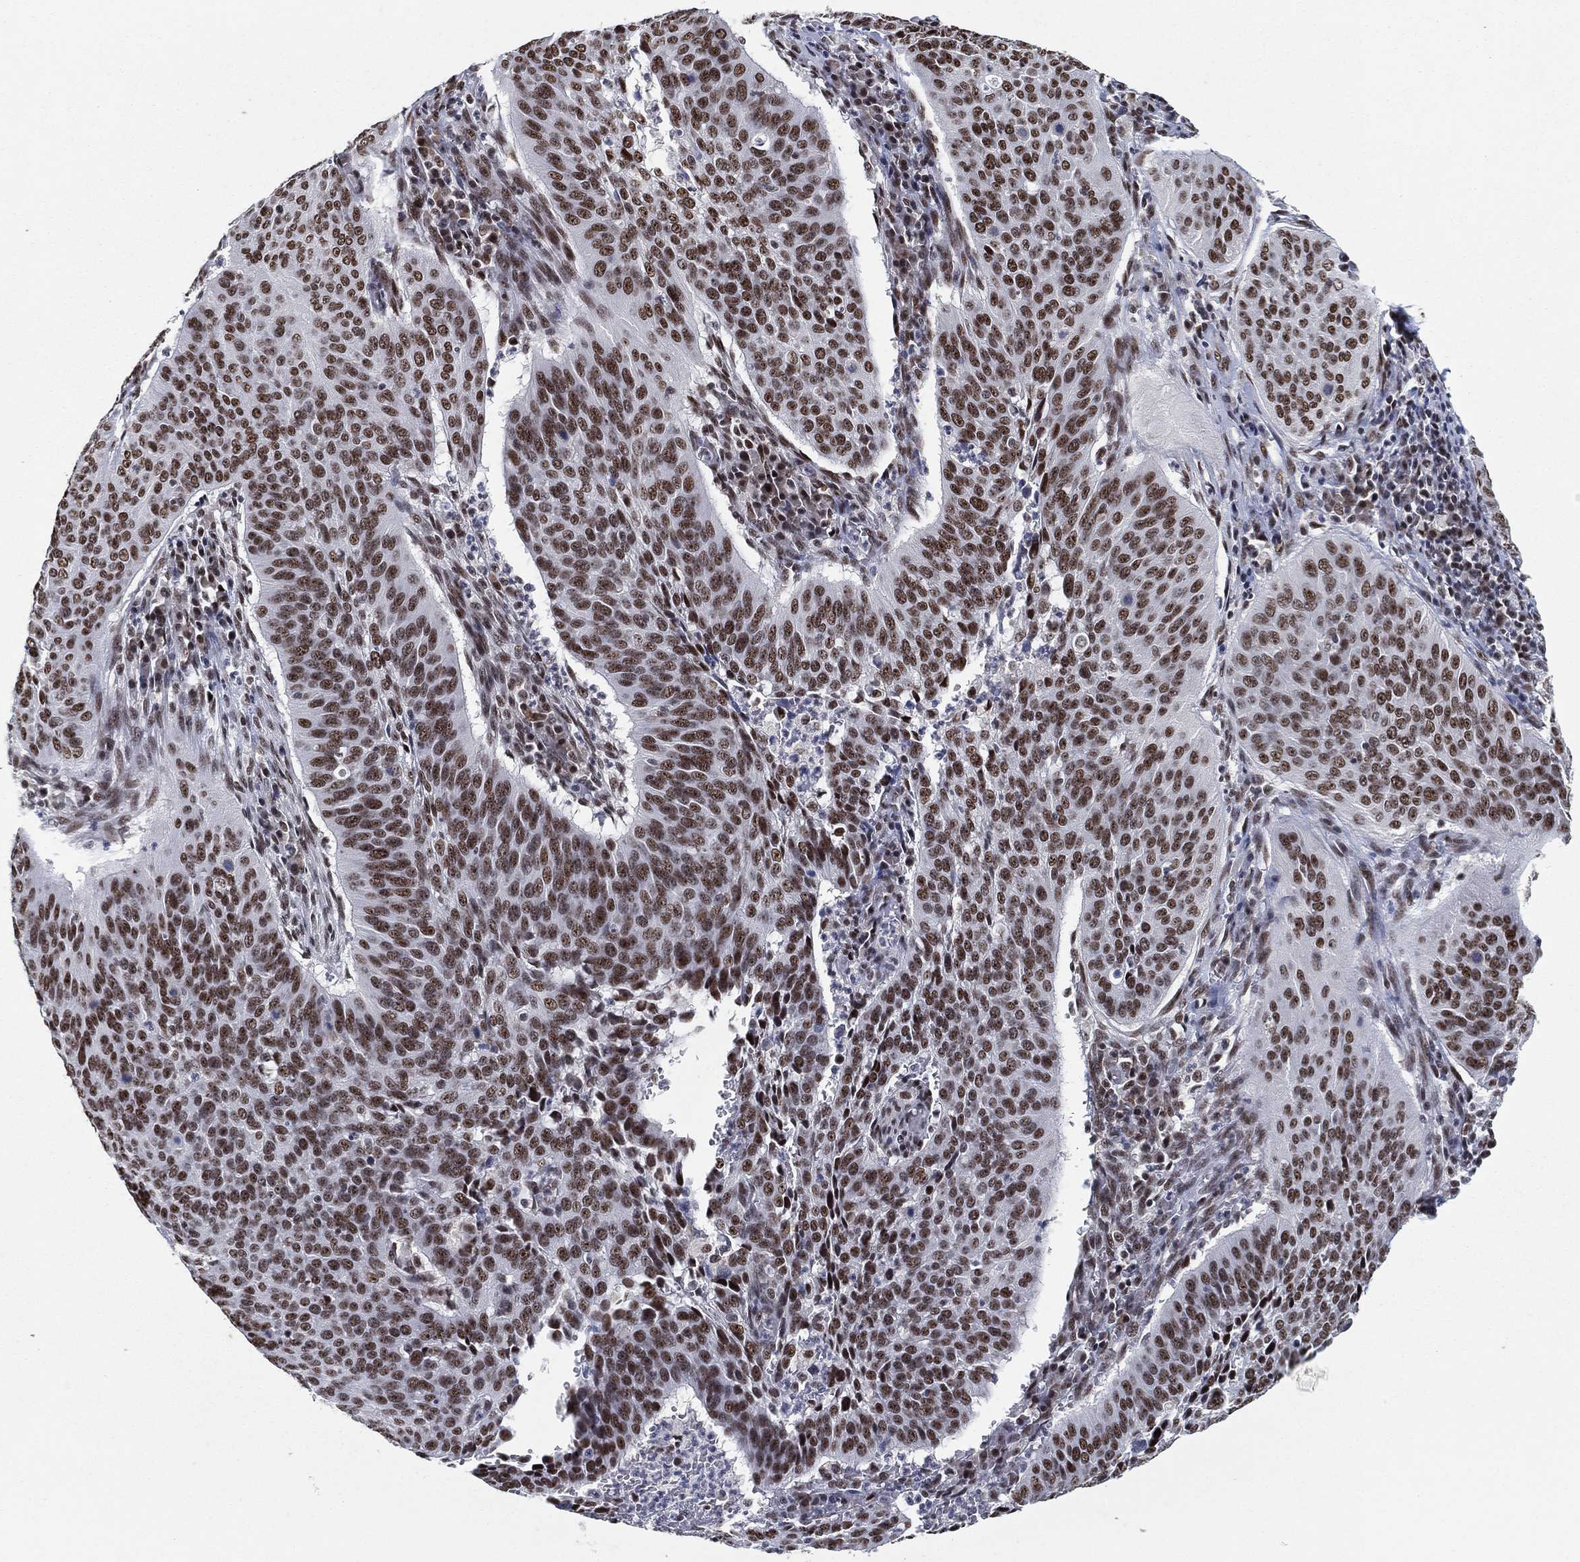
{"staining": {"intensity": "moderate", "quantity": ">75%", "location": "nuclear"}, "tissue": "cervical cancer", "cell_type": "Tumor cells", "image_type": "cancer", "snomed": [{"axis": "morphology", "description": "Normal tissue, NOS"}, {"axis": "morphology", "description": "Squamous cell carcinoma, NOS"}, {"axis": "topography", "description": "Cervix"}], "caption": "Tumor cells show moderate nuclear staining in approximately >75% of cells in cervical squamous cell carcinoma.", "gene": "DDX27", "patient": {"sex": "female", "age": 39}}